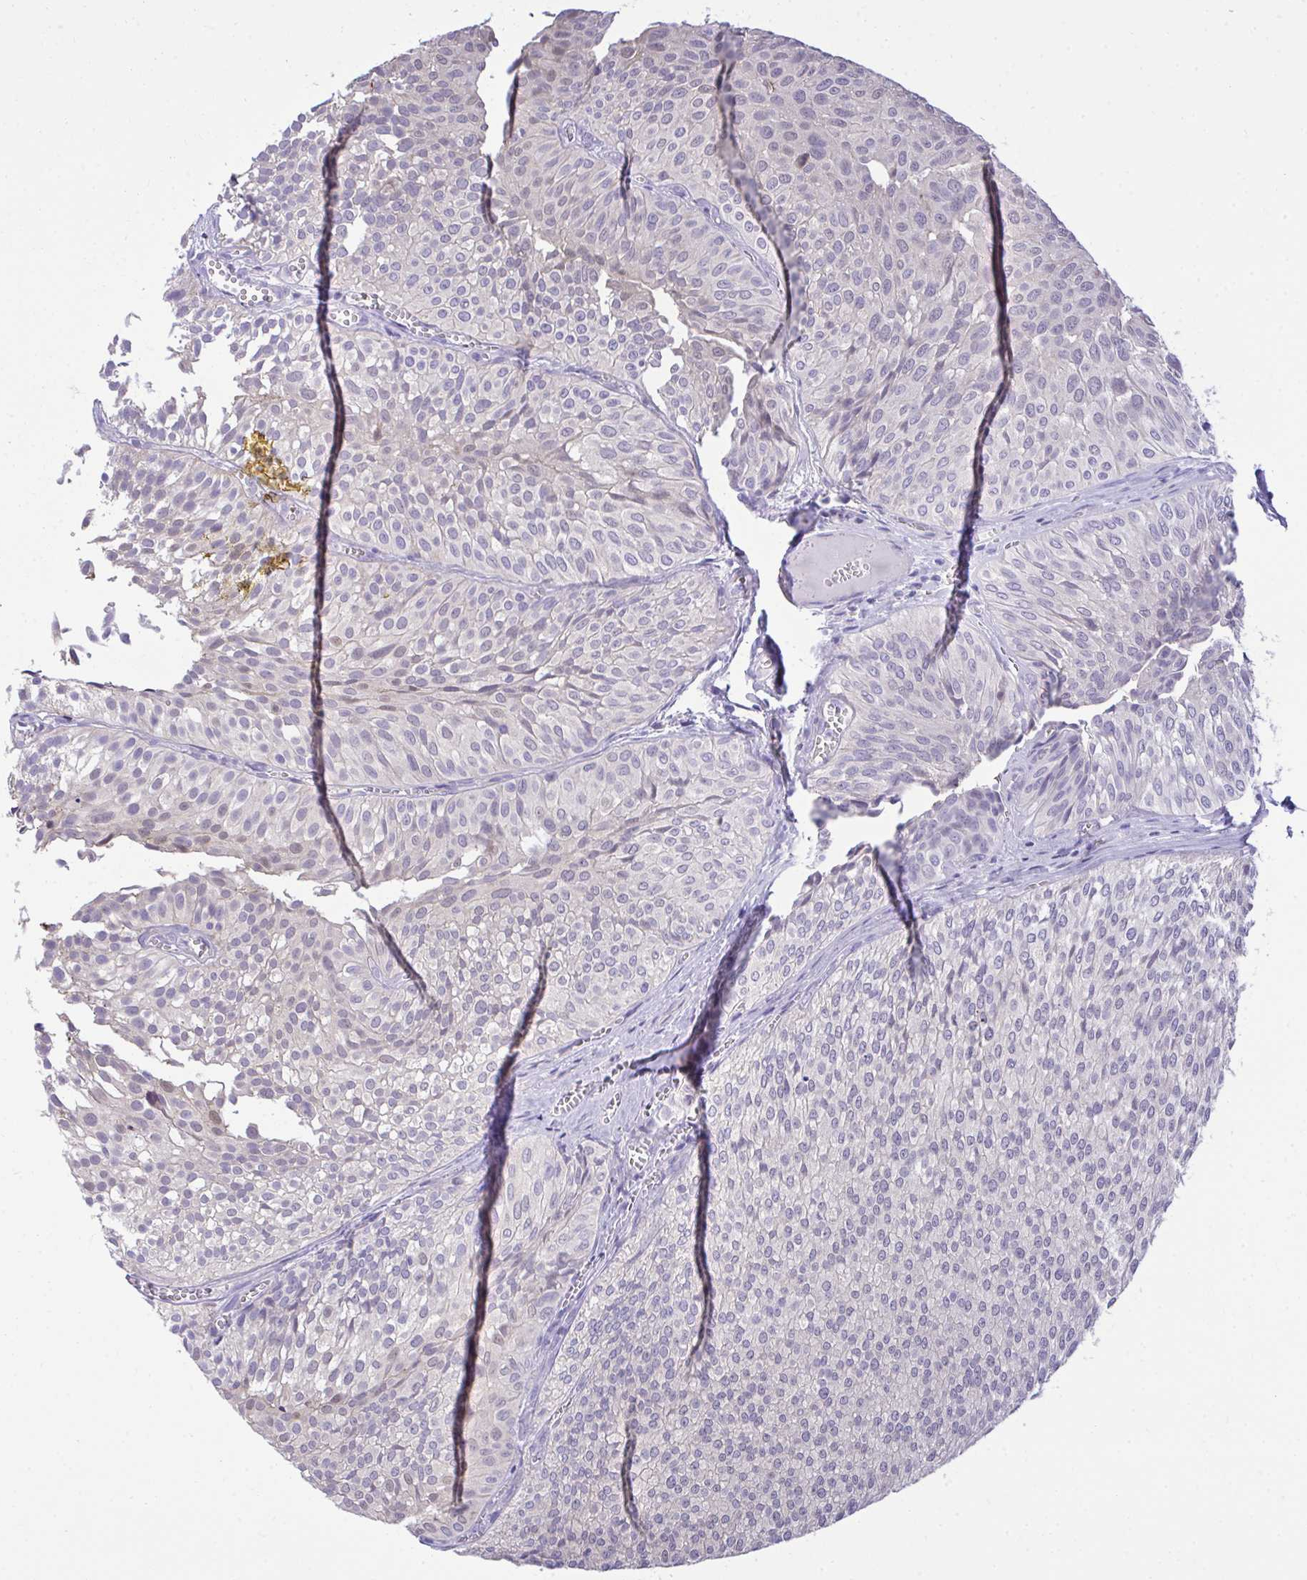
{"staining": {"intensity": "negative", "quantity": "none", "location": "none"}, "tissue": "urothelial cancer", "cell_type": "Tumor cells", "image_type": "cancer", "snomed": [{"axis": "morphology", "description": "Urothelial carcinoma, Low grade"}, {"axis": "topography", "description": "Urinary bladder"}], "caption": "Urothelial cancer was stained to show a protein in brown. There is no significant staining in tumor cells.", "gene": "TMCO5A", "patient": {"sex": "male", "age": 91}}